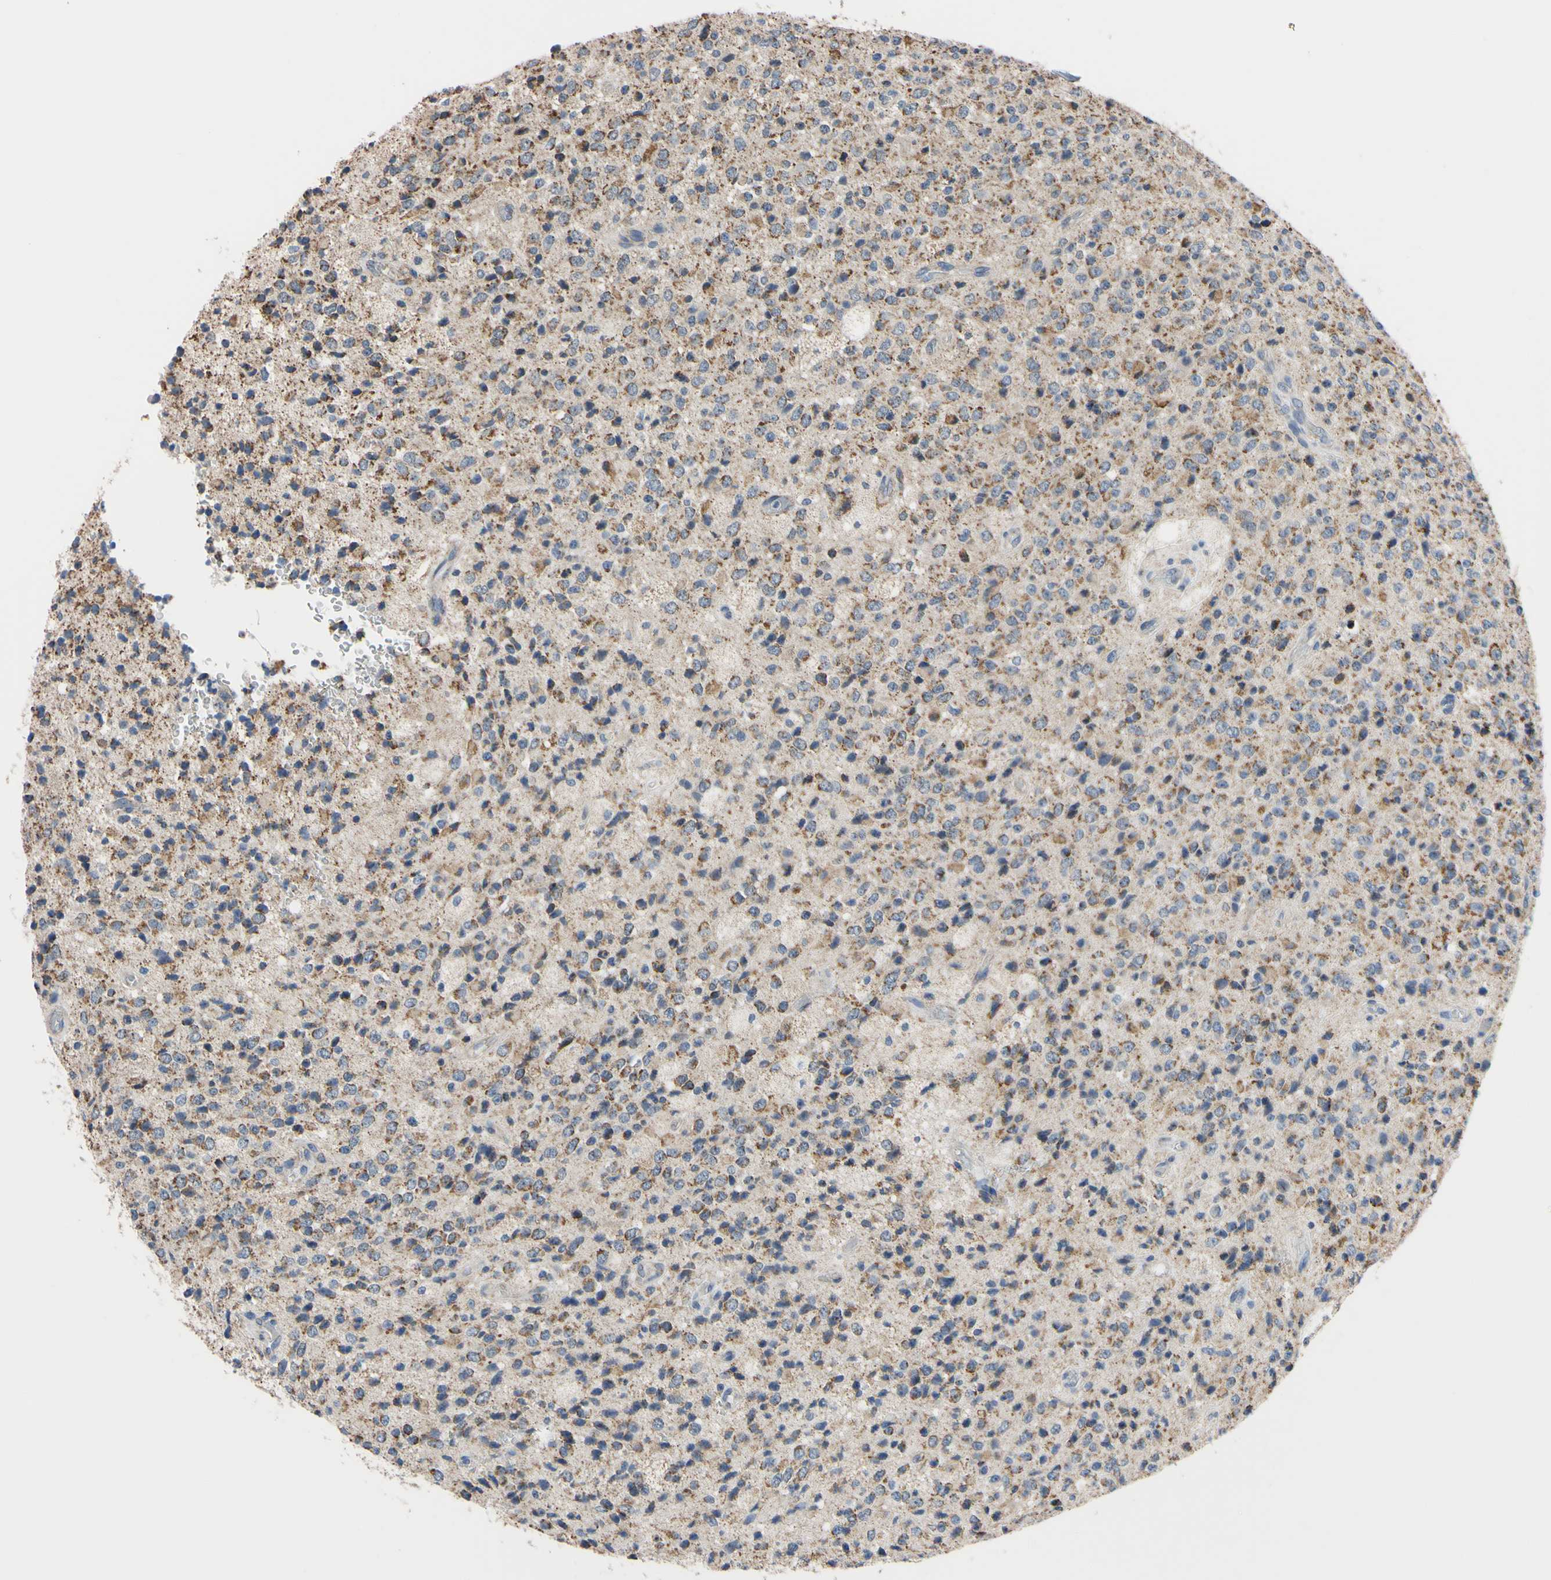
{"staining": {"intensity": "moderate", "quantity": "25%-75%", "location": "cytoplasmic/membranous"}, "tissue": "glioma", "cell_type": "Tumor cells", "image_type": "cancer", "snomed": [{"axis": "morphology", "description": "Glioma, malignant, High grade"}, {"axis": "topography", "description": "pancreas cauda"}], "caption": "Glioma stained with immunohistochemistry displays moderate cytoplasmic/membranous expression in about 25%-75% of tumor cells.", "gene": "CLPP", "patient": {"sex": "male", "age": 60}}